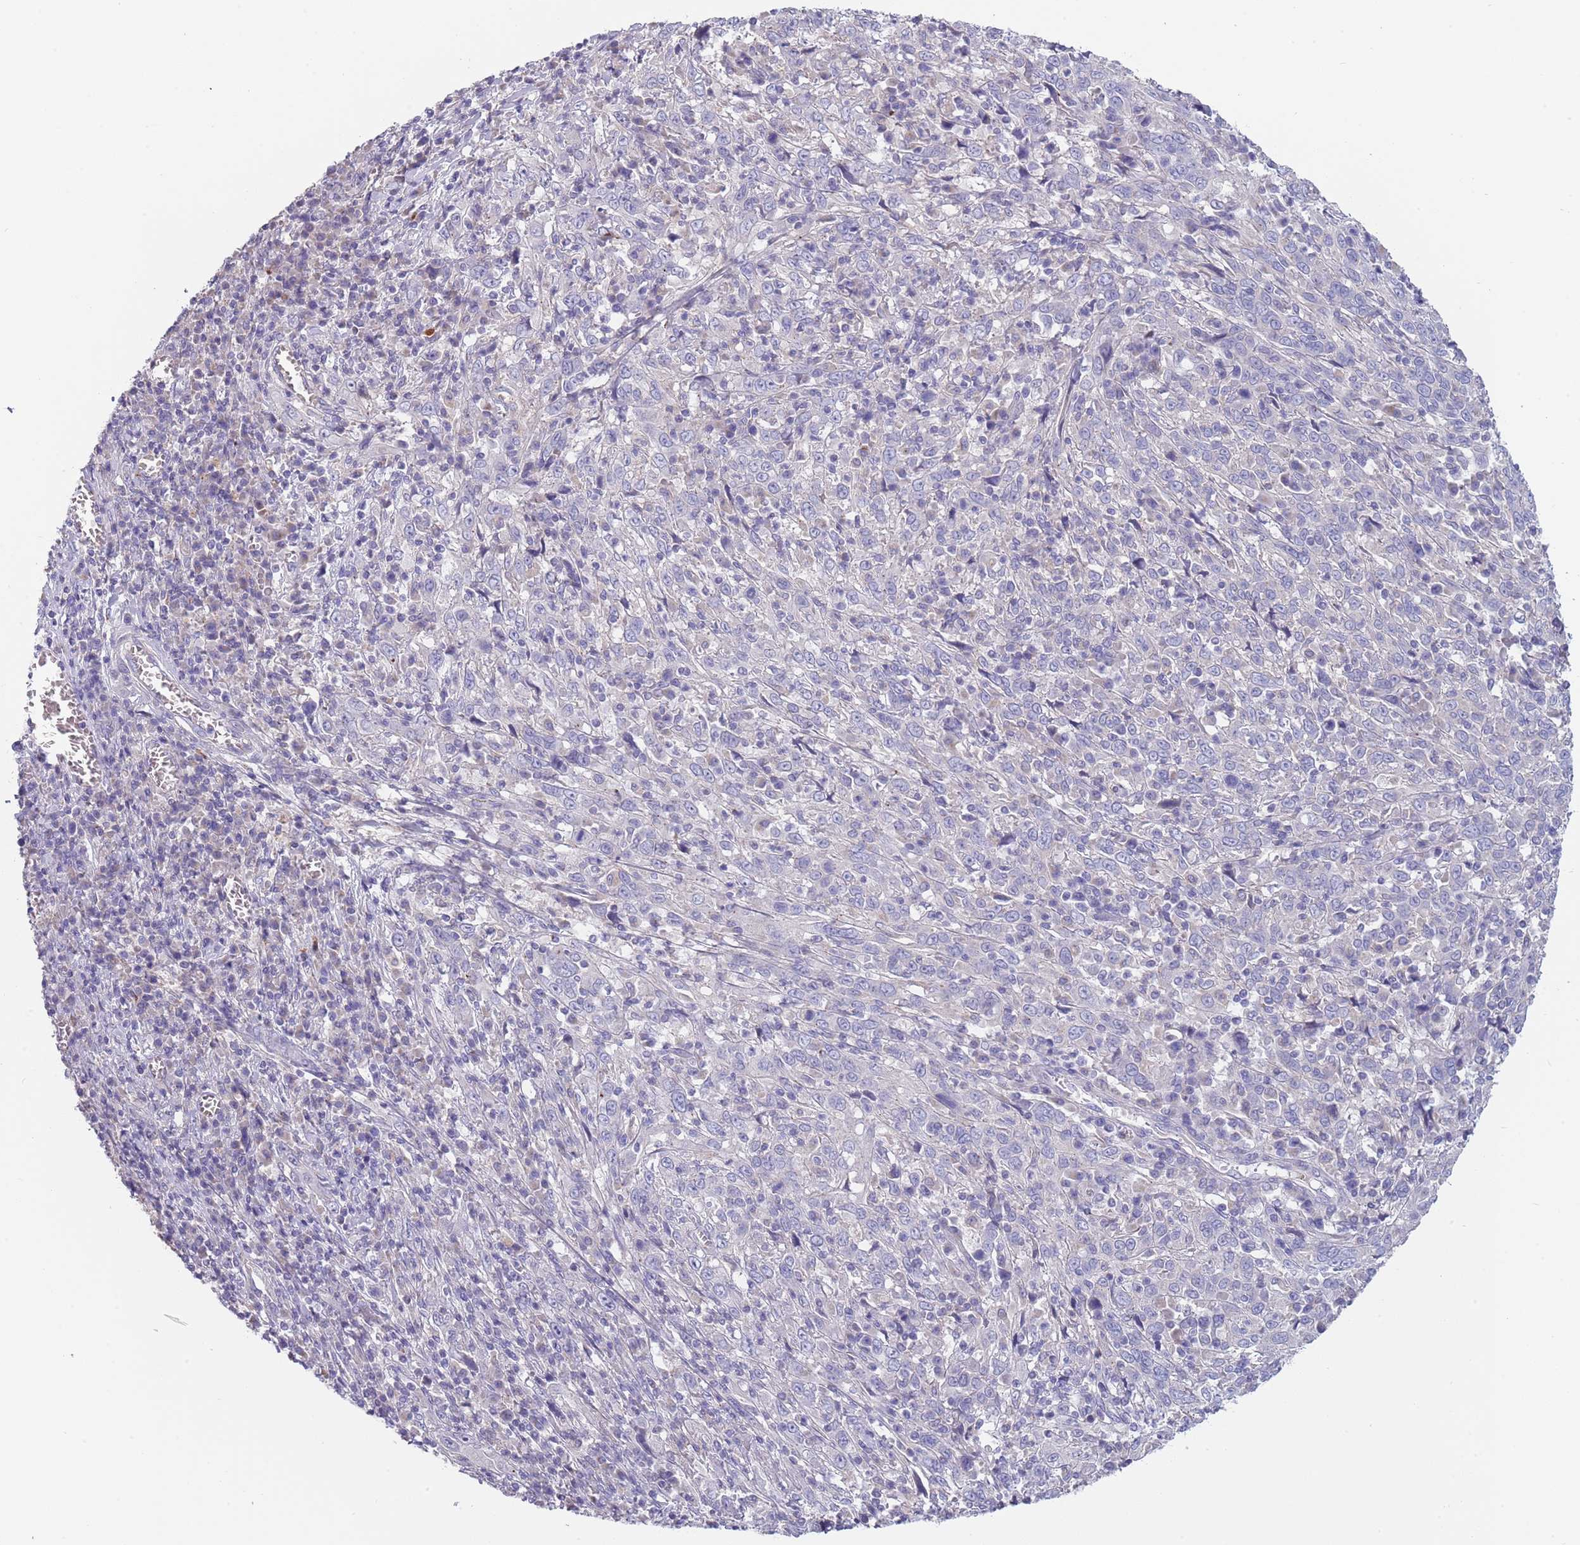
{"staining": {"intensity": "negative", "quantity": "none", "location": "none"}, "tissue": "cervical cancer", "cell_type": "Tumor cells", "image_type": "cancer", "snomed": [{"axis": "morphology", "description": "Squamous cell carcinoma, NOS"}, {"axis": "topography", "description": "Cervix"}], "caption": "This is an IHC image of cervical cancer (squamous cell carcinoma). There is no expression in tumor cells.", "gene": "MAN1C1", "patient": {"sex": "female", "age": 46}}